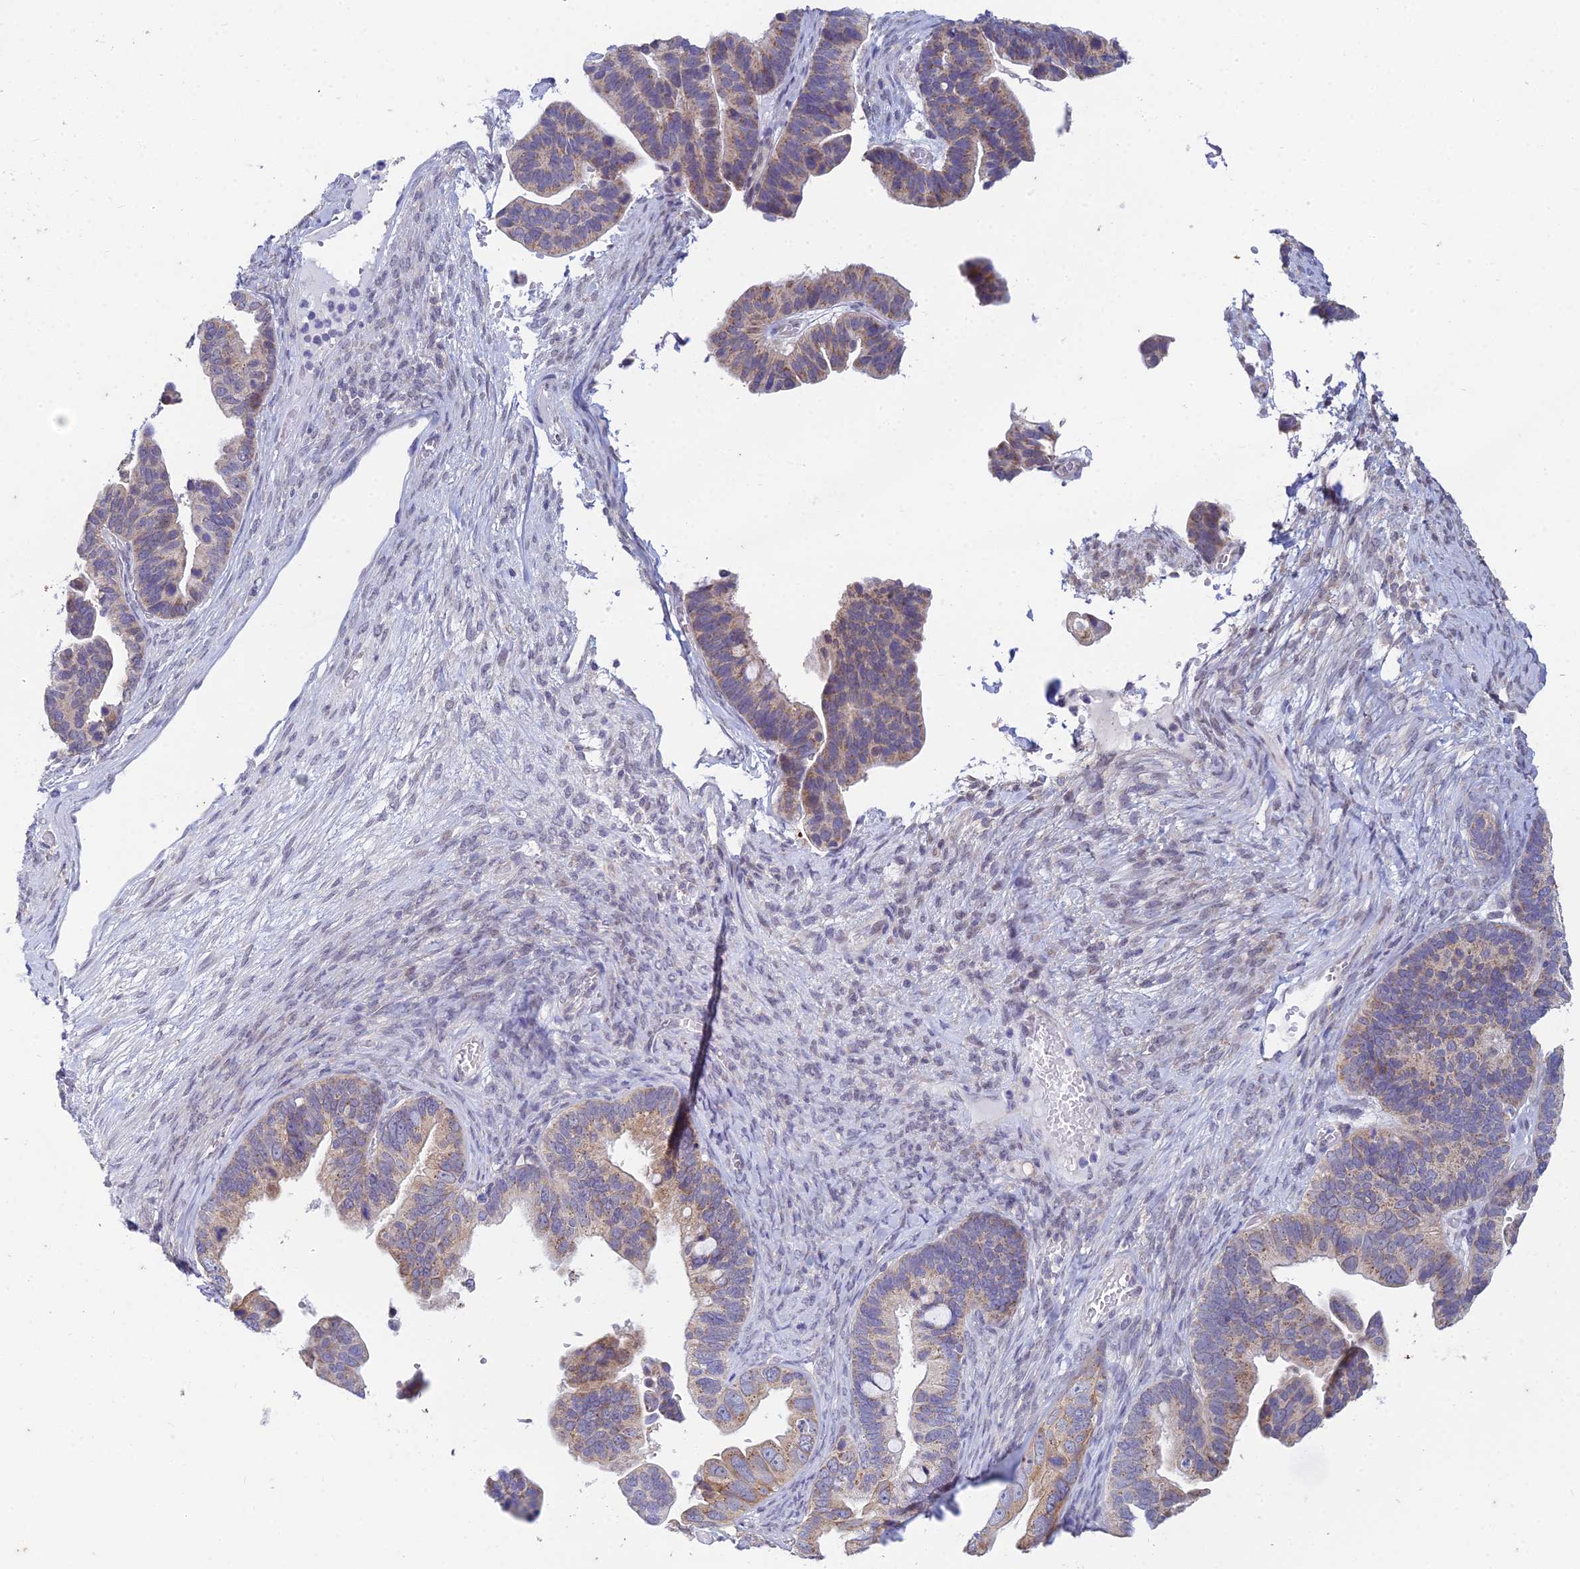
{"staining": {"intensity": "weak", "quantity": "25%-75%", "location": "cytoplasmic/membranous"}, "tissue": "ovarian cancer", "cell_type": "Tumor cells", "image_type": "cancer", "snomed": [{"axis": "morphology", "description": "Cystadenocarcinoma, serous, NOS"}, {"axis": "topography", "description": "Ovary"}], "caption": "Ovarian serous cystadenocarcinoma stained with IHC exhibits weak cytoplasmic/membranous positivity in about 25%-75% of tumor cells.", "gene": "EEF2KMT", "patient": {"sex": "female", "age": 56}}